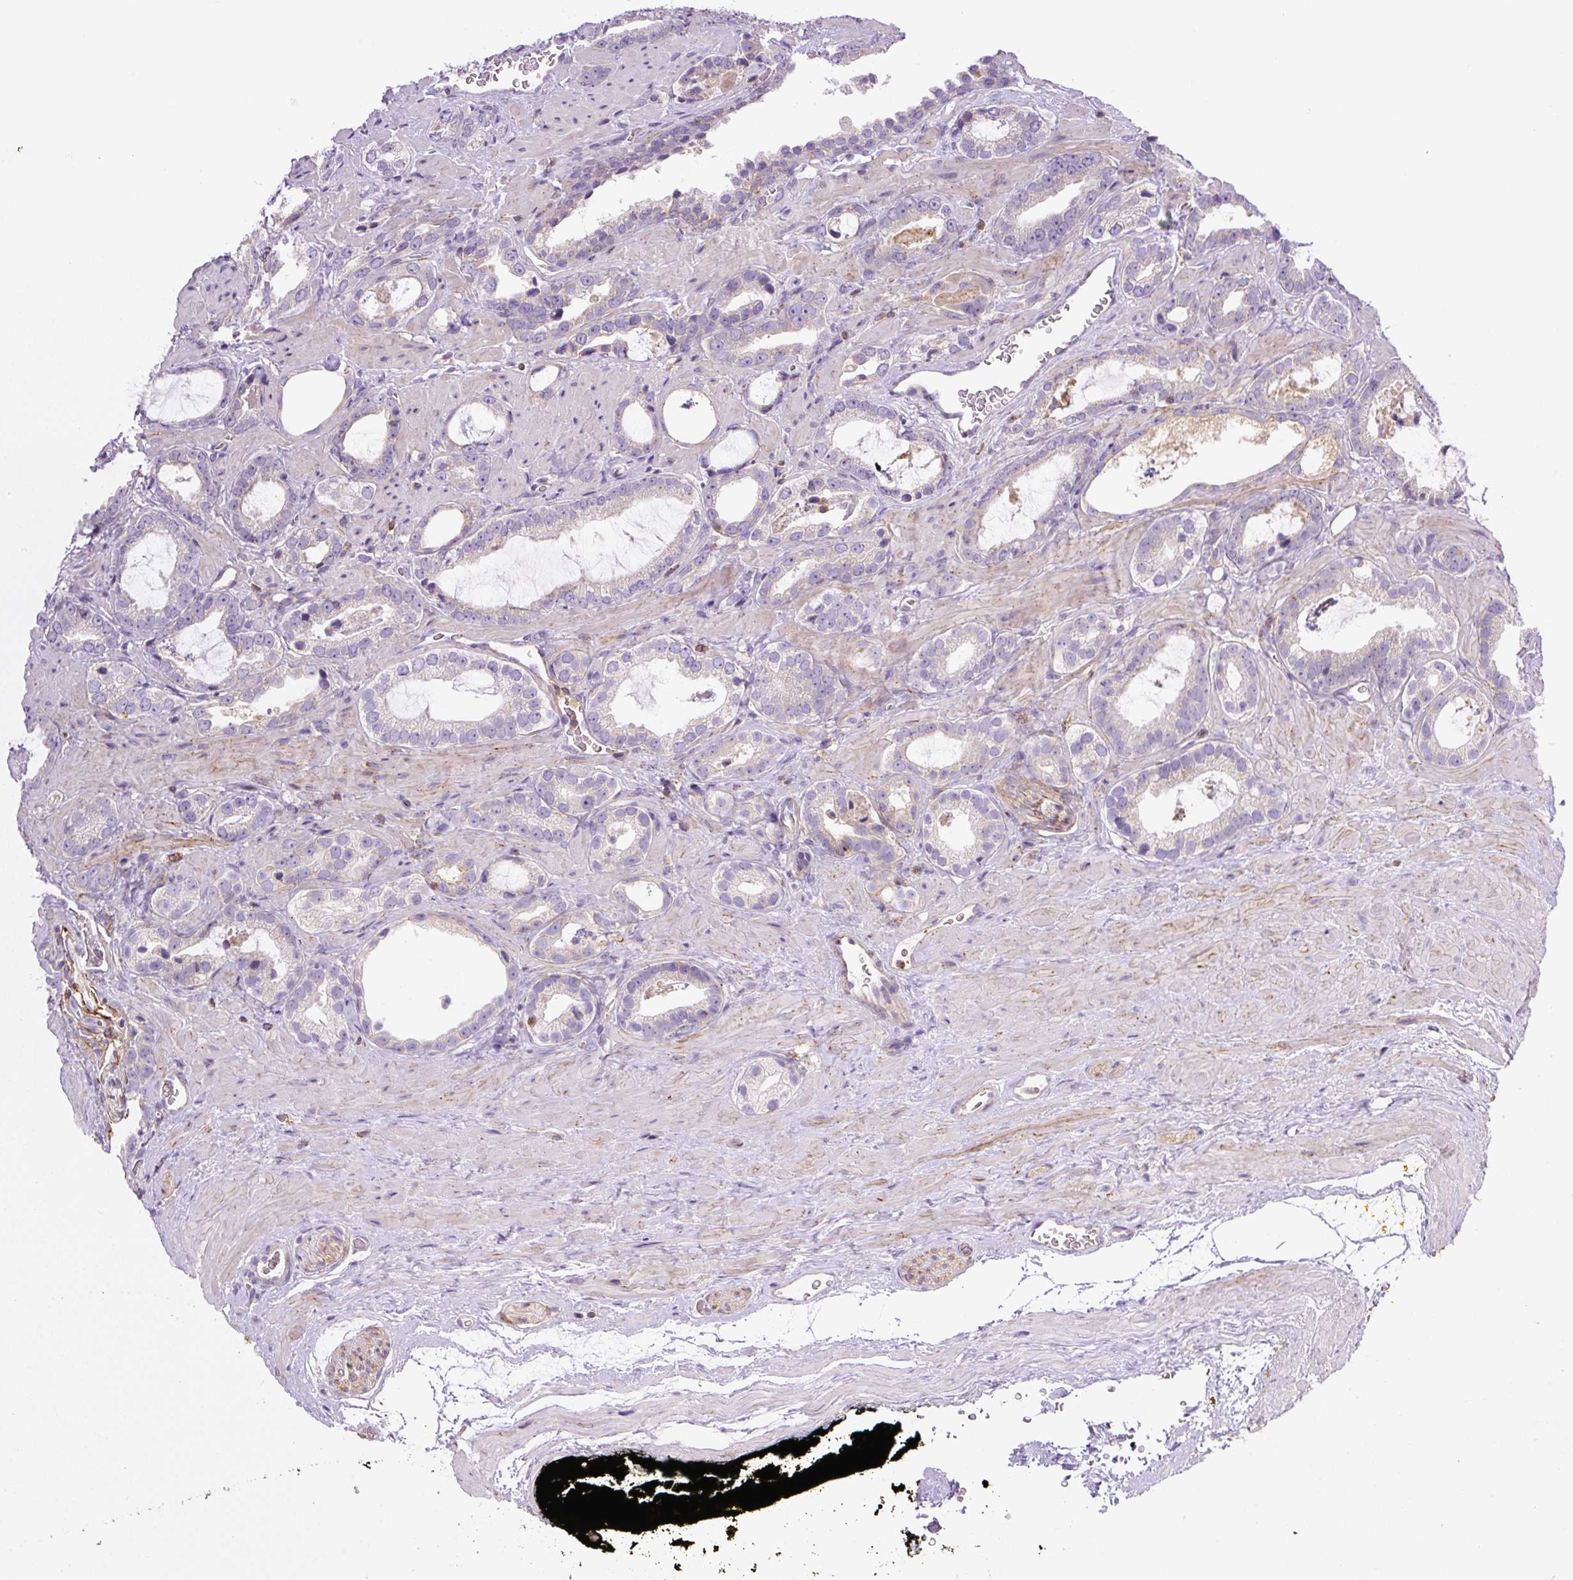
{"staining": {"intensity": "weak", "quantity": "<25%", "location": "cytoplasmic/membranous"}, "tissue": "prostate cancer", "cell_type": "Tumor cells", "image_type": "cancer", "snomed": [{"axis": "morphology", "description": "Adenocarcinoma, Low grade"}, {"axis": "topography", "description": "Prostate"}], "caption": "DAB immunohistochemical staining of human prostate cancer (adenocarcinoma (low-grade)) exhibits no significant expression in tumor cells.", "gene": "PIP5KL1", "patient": {"sex": "male", "age": 62}}